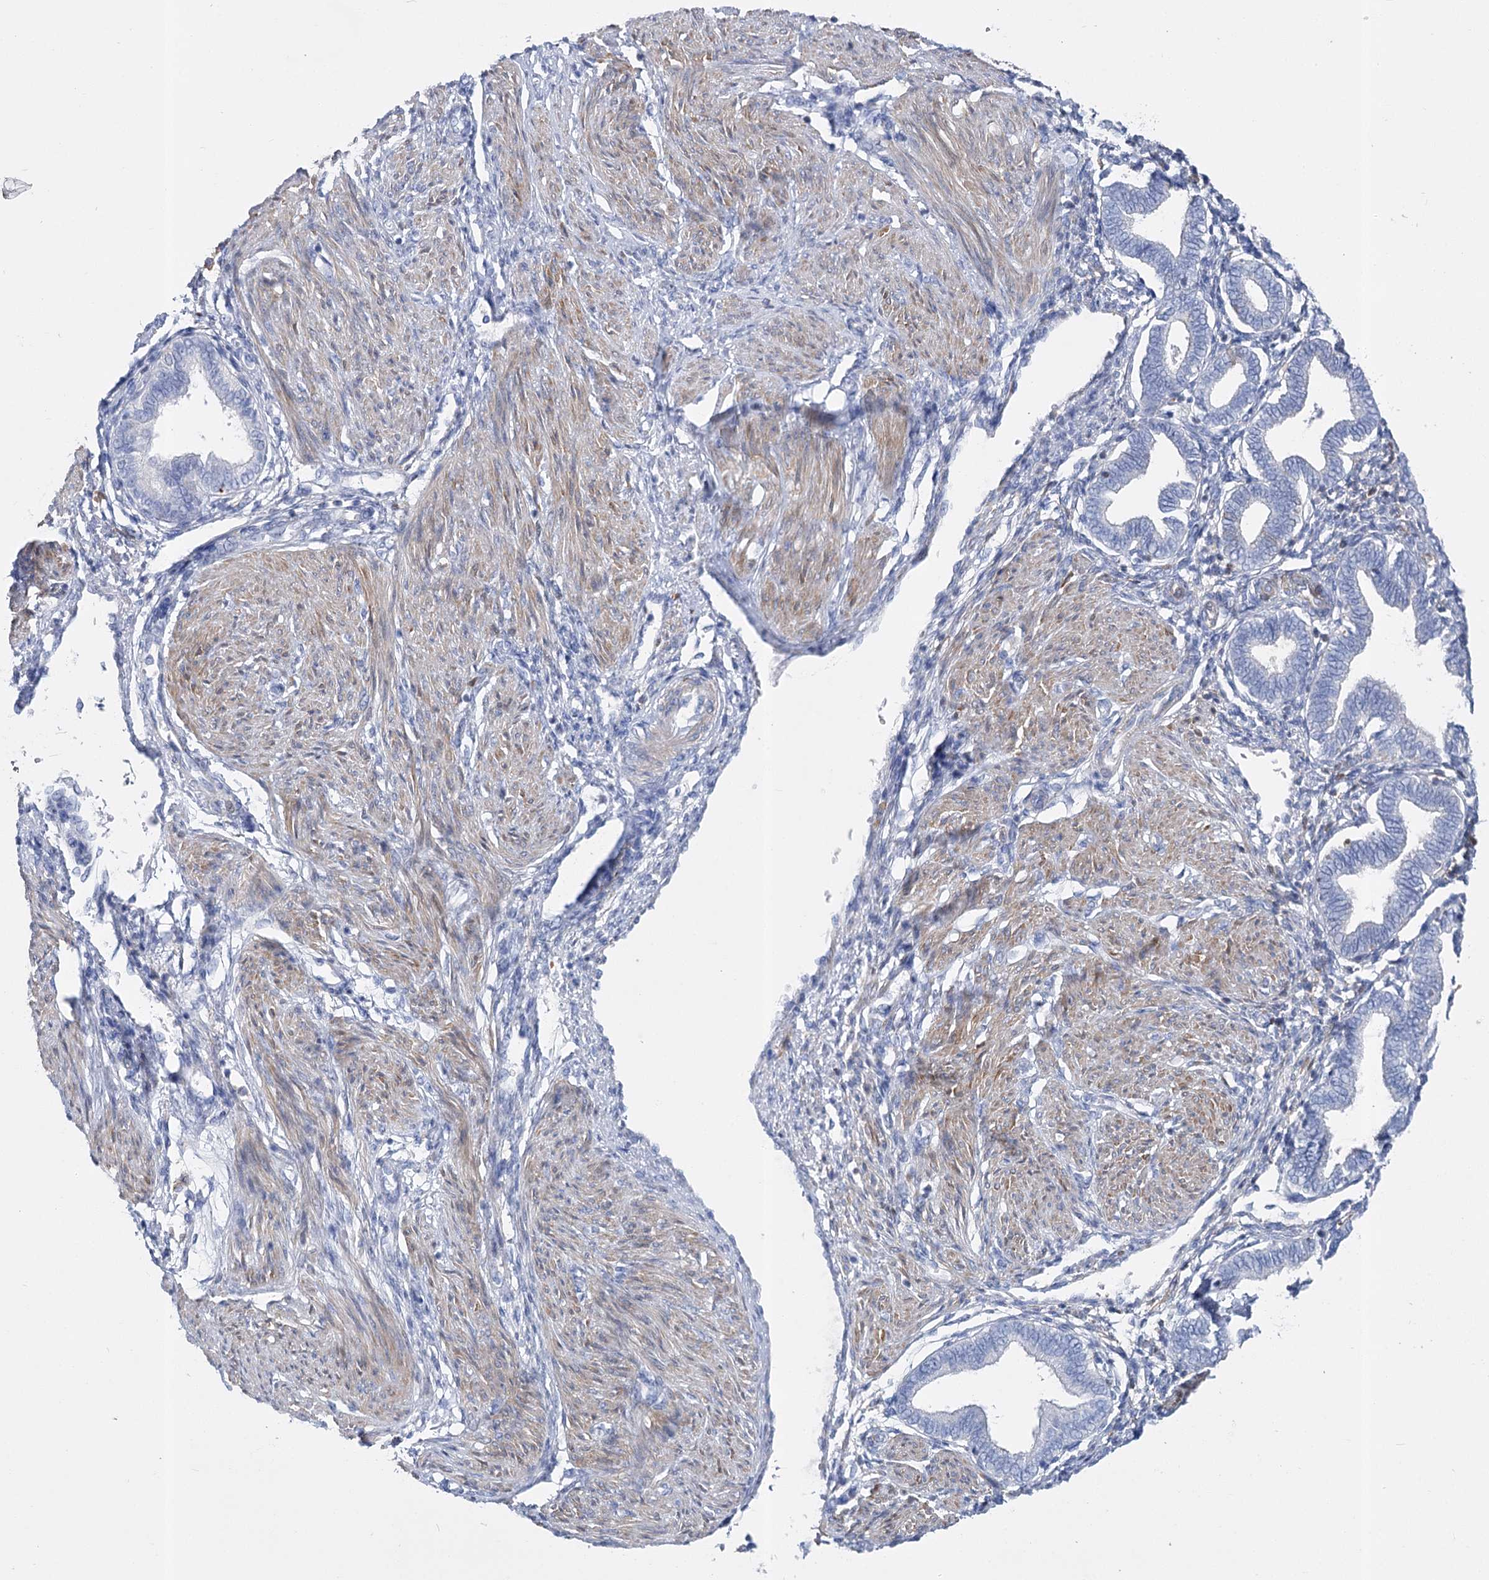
{"staining": {"intensity": "negative", "quantity": "none", "location": "none"}, "tissue": "endometrium", "cell_type": "Cells in endometrial stroma", "image_type": "normal", "snomed": [{"axis": "morphology", "description": "Normal tissue, NOS"}, {"axis": "topography", "description": "Endometrium"}], "caption": "DAB (3,3'-diaminobenzidine) immunohistochemical staining of benign human endometrium displays no significant positivity in cells in endometrial stroma.", "gene": "PCDHA1", "patient": {"sex": "female", "age": 53}}